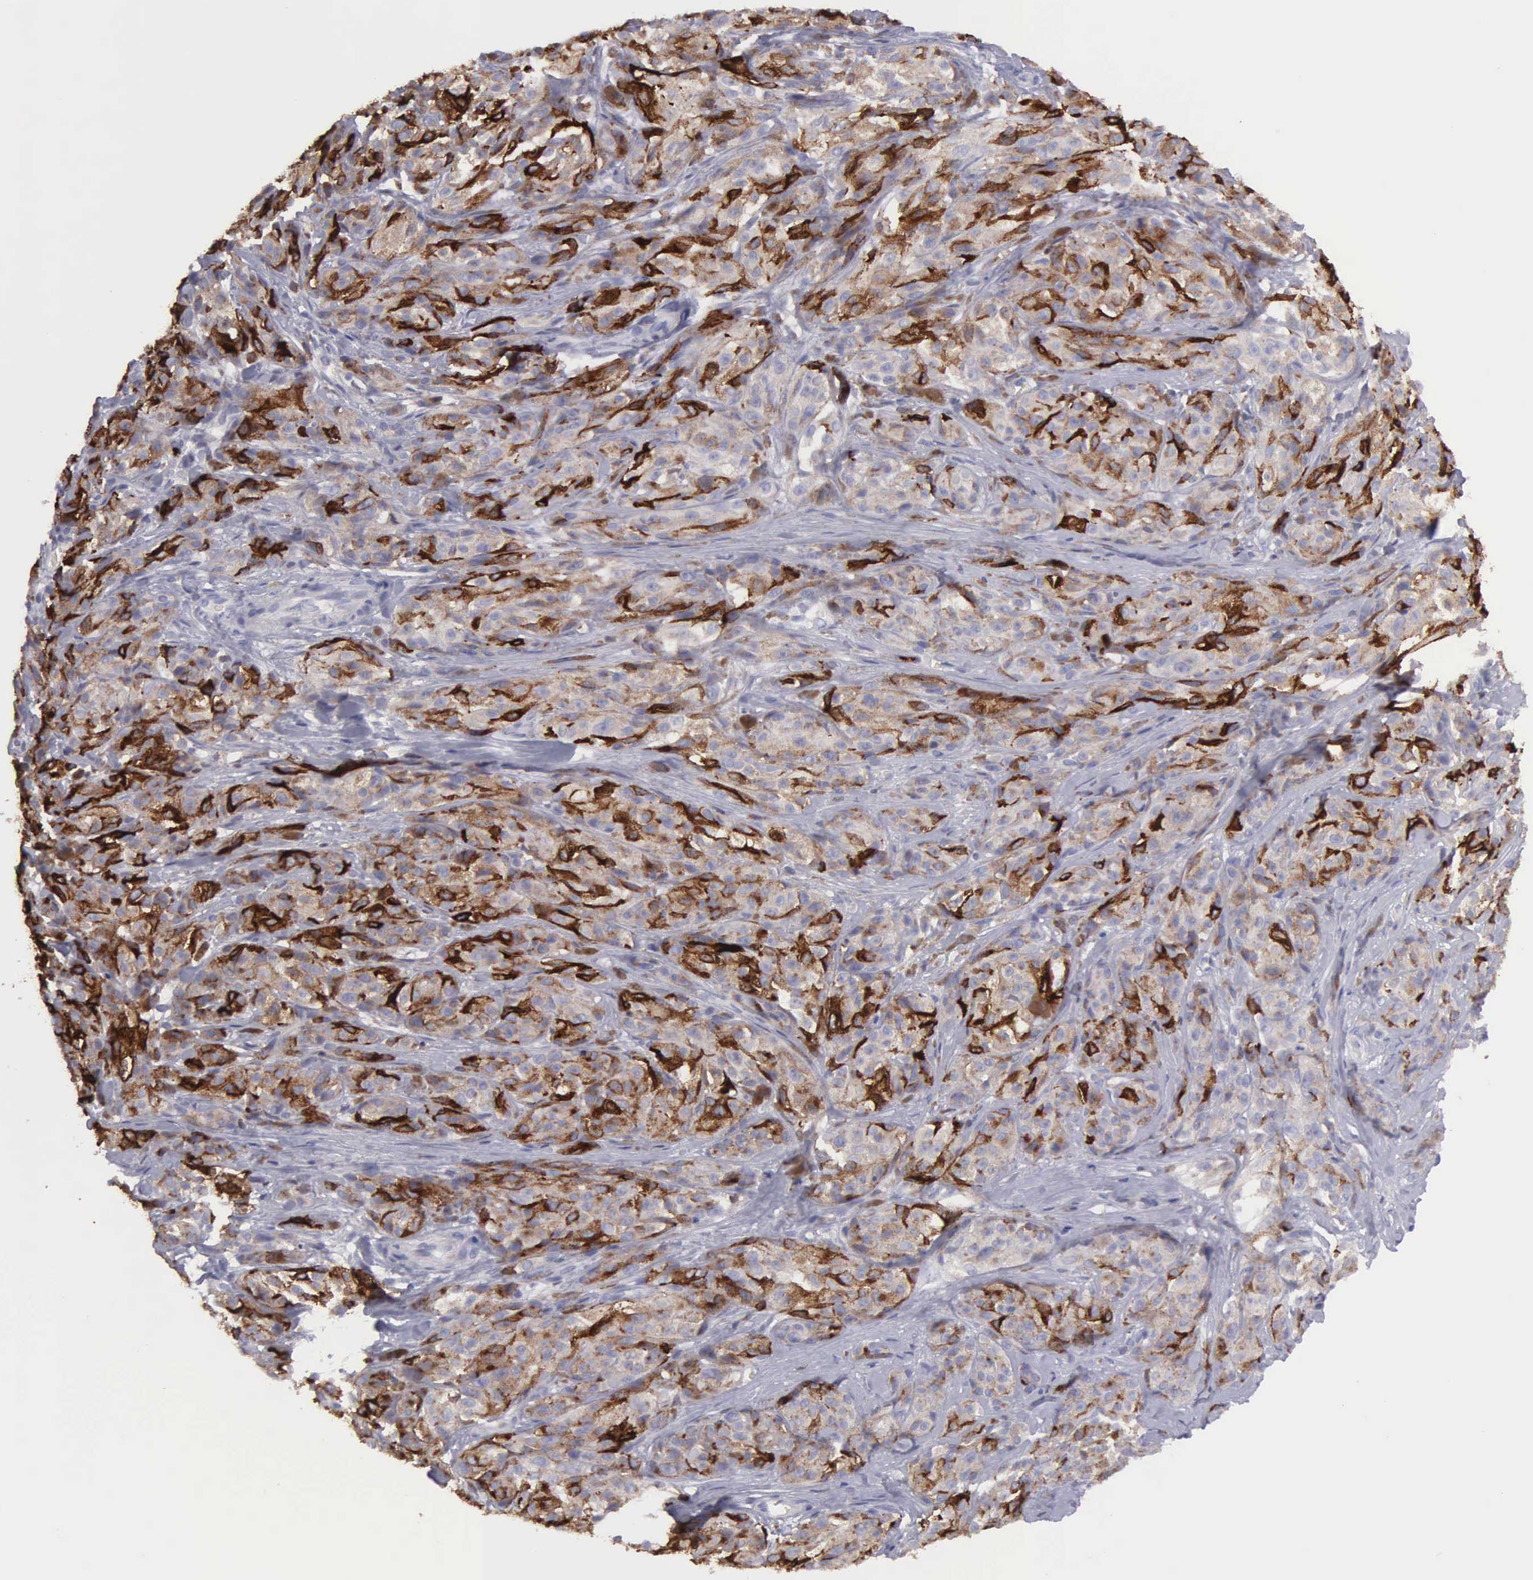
{"staining": {"intensity": "moderate", "quantity": "25%-75%", "location": "cytoplasmic/membranous"}, "tissue": "melanoma", "cell_type": "Tumor cells", "image_type": "cancer", "snomed": [{"axis": "morphology", "description": "Malignant melanoma, NOS"}, {"axis": "topography", "description": "Skin"}], "caption": "Tumor cells demonstrate moderate cytoplasmic/membranous expression in about 25%-75% of cells in melanoma. The staining was performed using DAB to visualize the protein expression in brown, while the nuclei were stained in blue with hematoxylin (Magnification: 20x).", "gene": "TYRP1", "patient": {"sex": "male", "age": 56}}